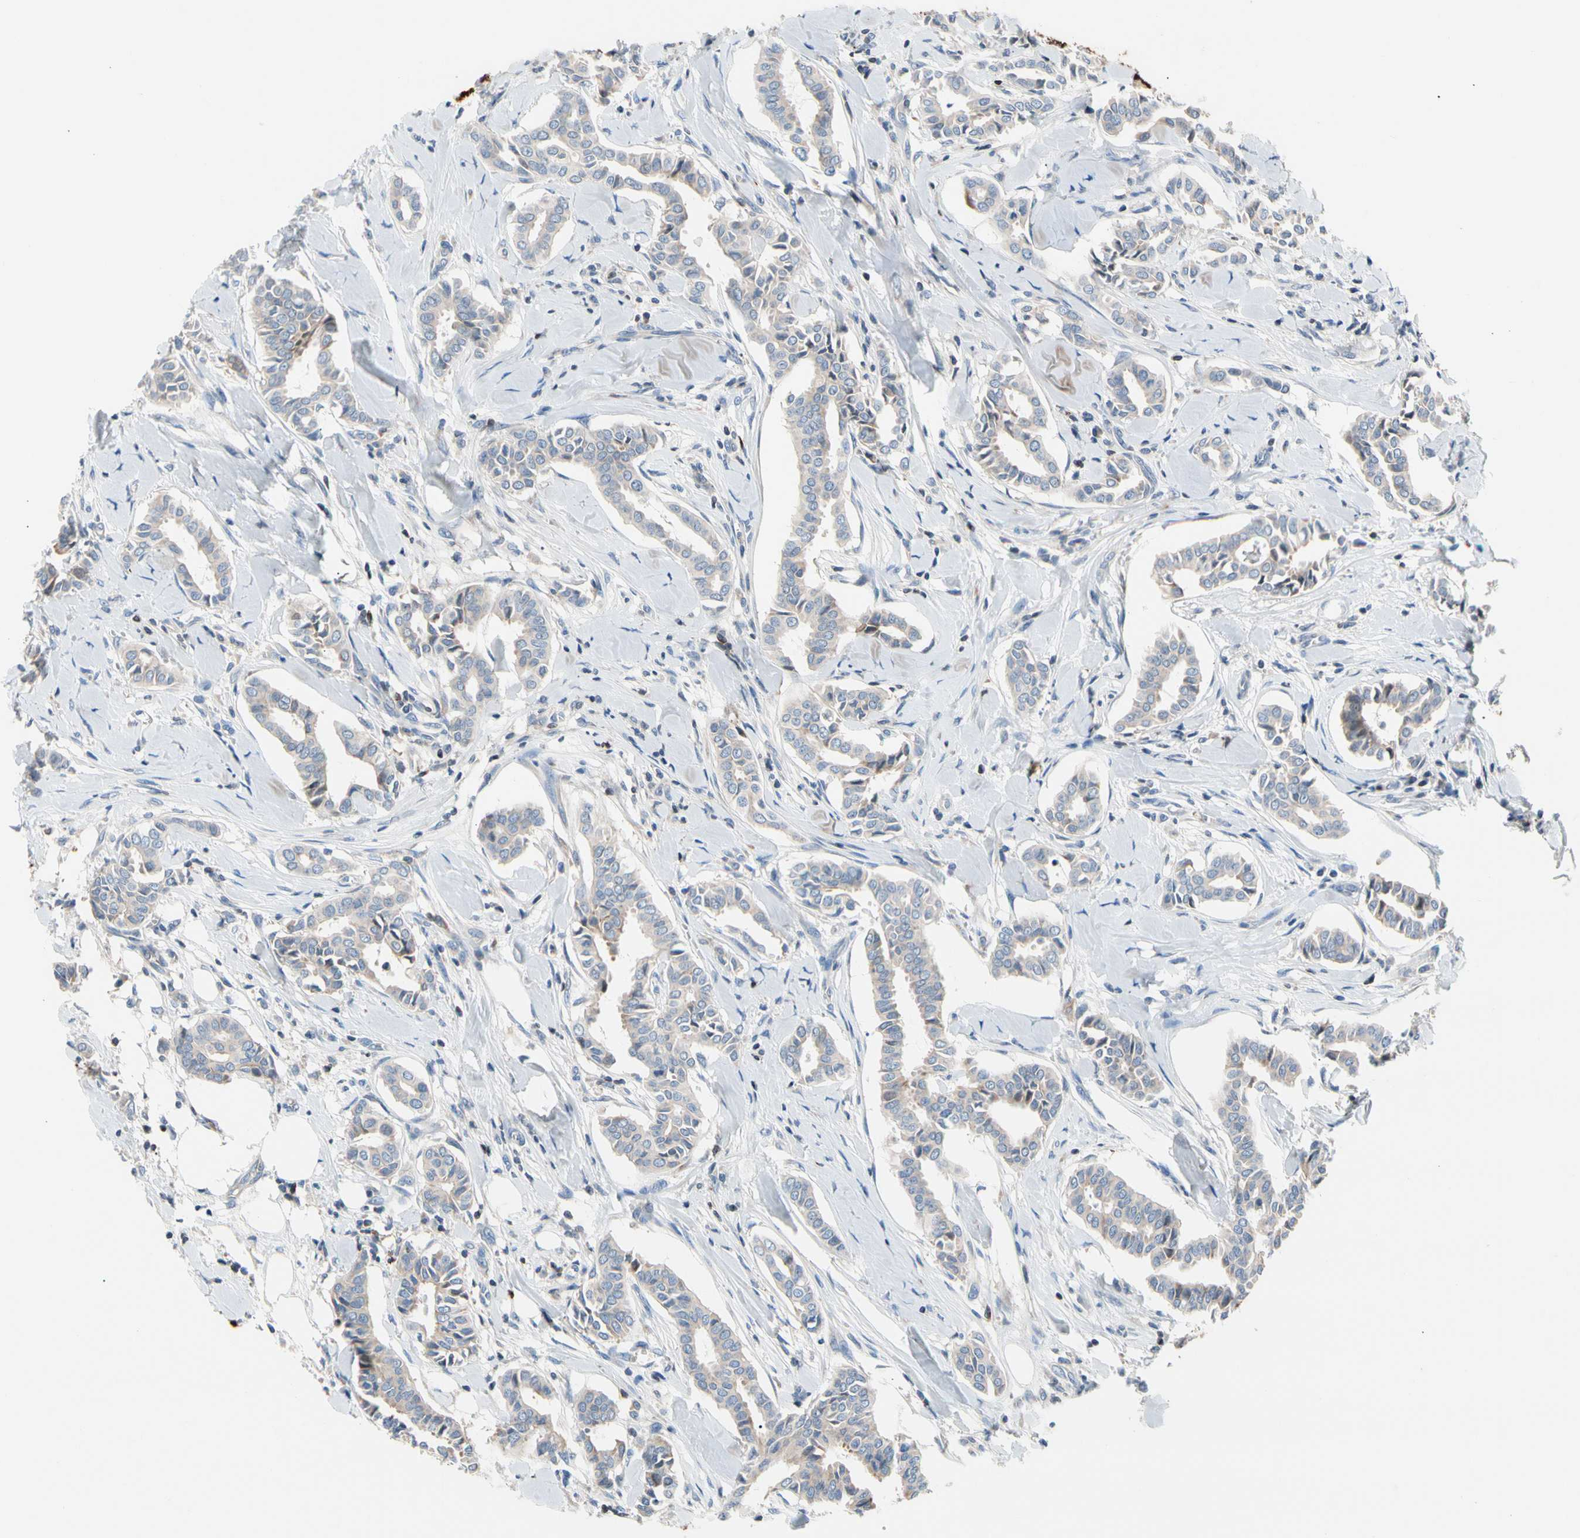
{"staining": {"intensity": "negative", "quantity": "none", "location": "none"}, "tissue": "head and neck cancer", "cell_type": "Tumor cells", "image_type": "cancer", "snomed": [{"axis": "morphology", "description": "Adenocarcinoma, NOS"}, {"axis": "topography", "description": "Salivary gland"}, {"axis": "topography", "description": "Head-Neck"}], "caption": "Histopathology image shows no protein expression in tumor cells of adenocarcinoma (head and neck) tissue. Nuclei are stained in blue.", "gene": "MAP3K3", "patient": {"sex": "female", "age": 59}}